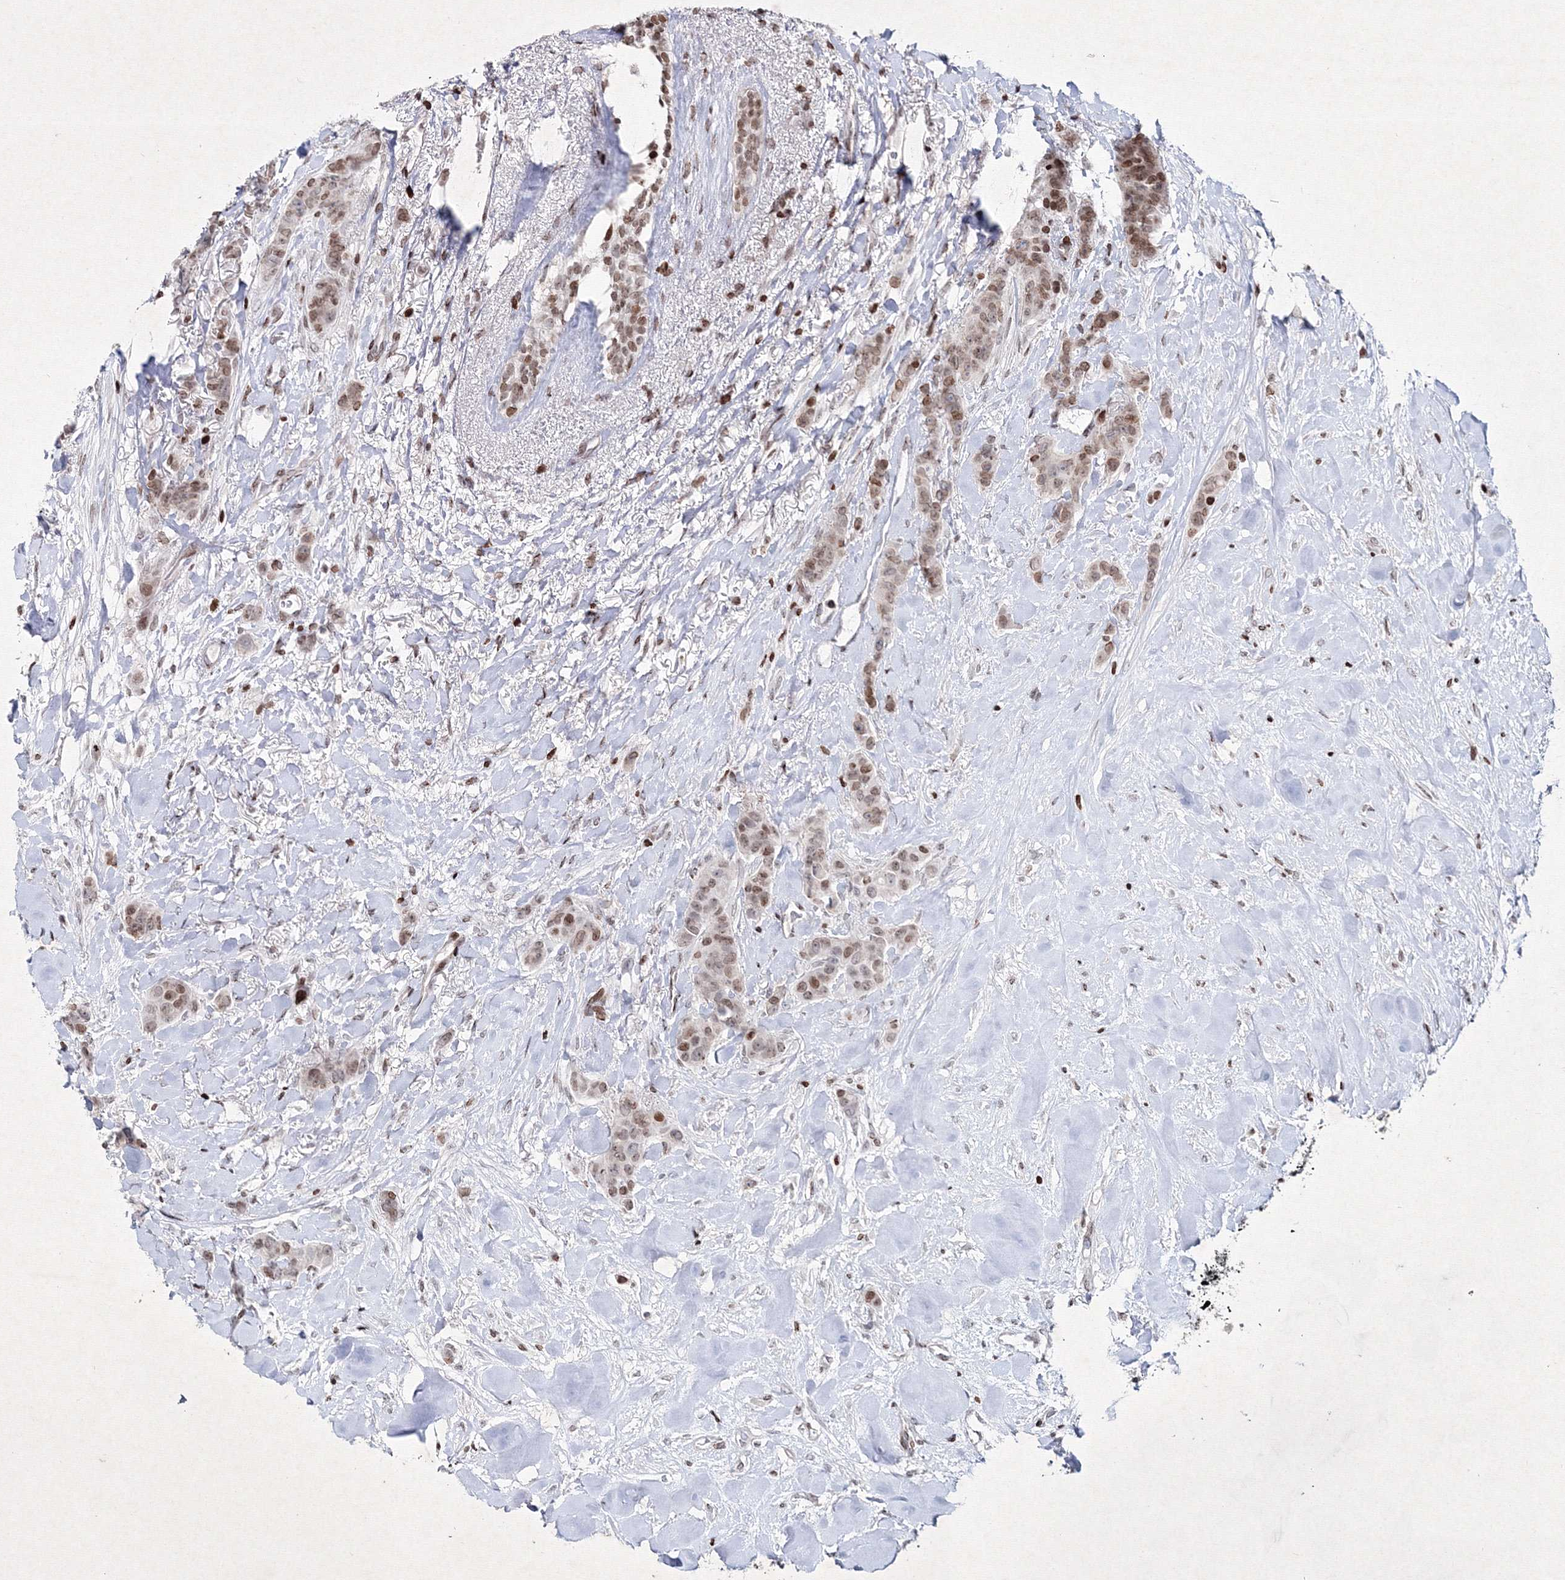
{"staining": {"intensity": "weak", "quantity": "25%-75%", "location": "nuclear"}, "tissue": "breast cancer", "cell_type": "Tumor cells", "image_type": "cancer", "snomed": [{"axis": "morphology", "description": "Duct carcinoma"}, {"axis": "topography", "description": "Breast"}], "caption": "A brown stain shows weak nuclear staining of a protein in intraductal carcinoma (breast) tumor cells.", "gene": "SMIM29", "patient": {"sex": "female", "age": 40}}